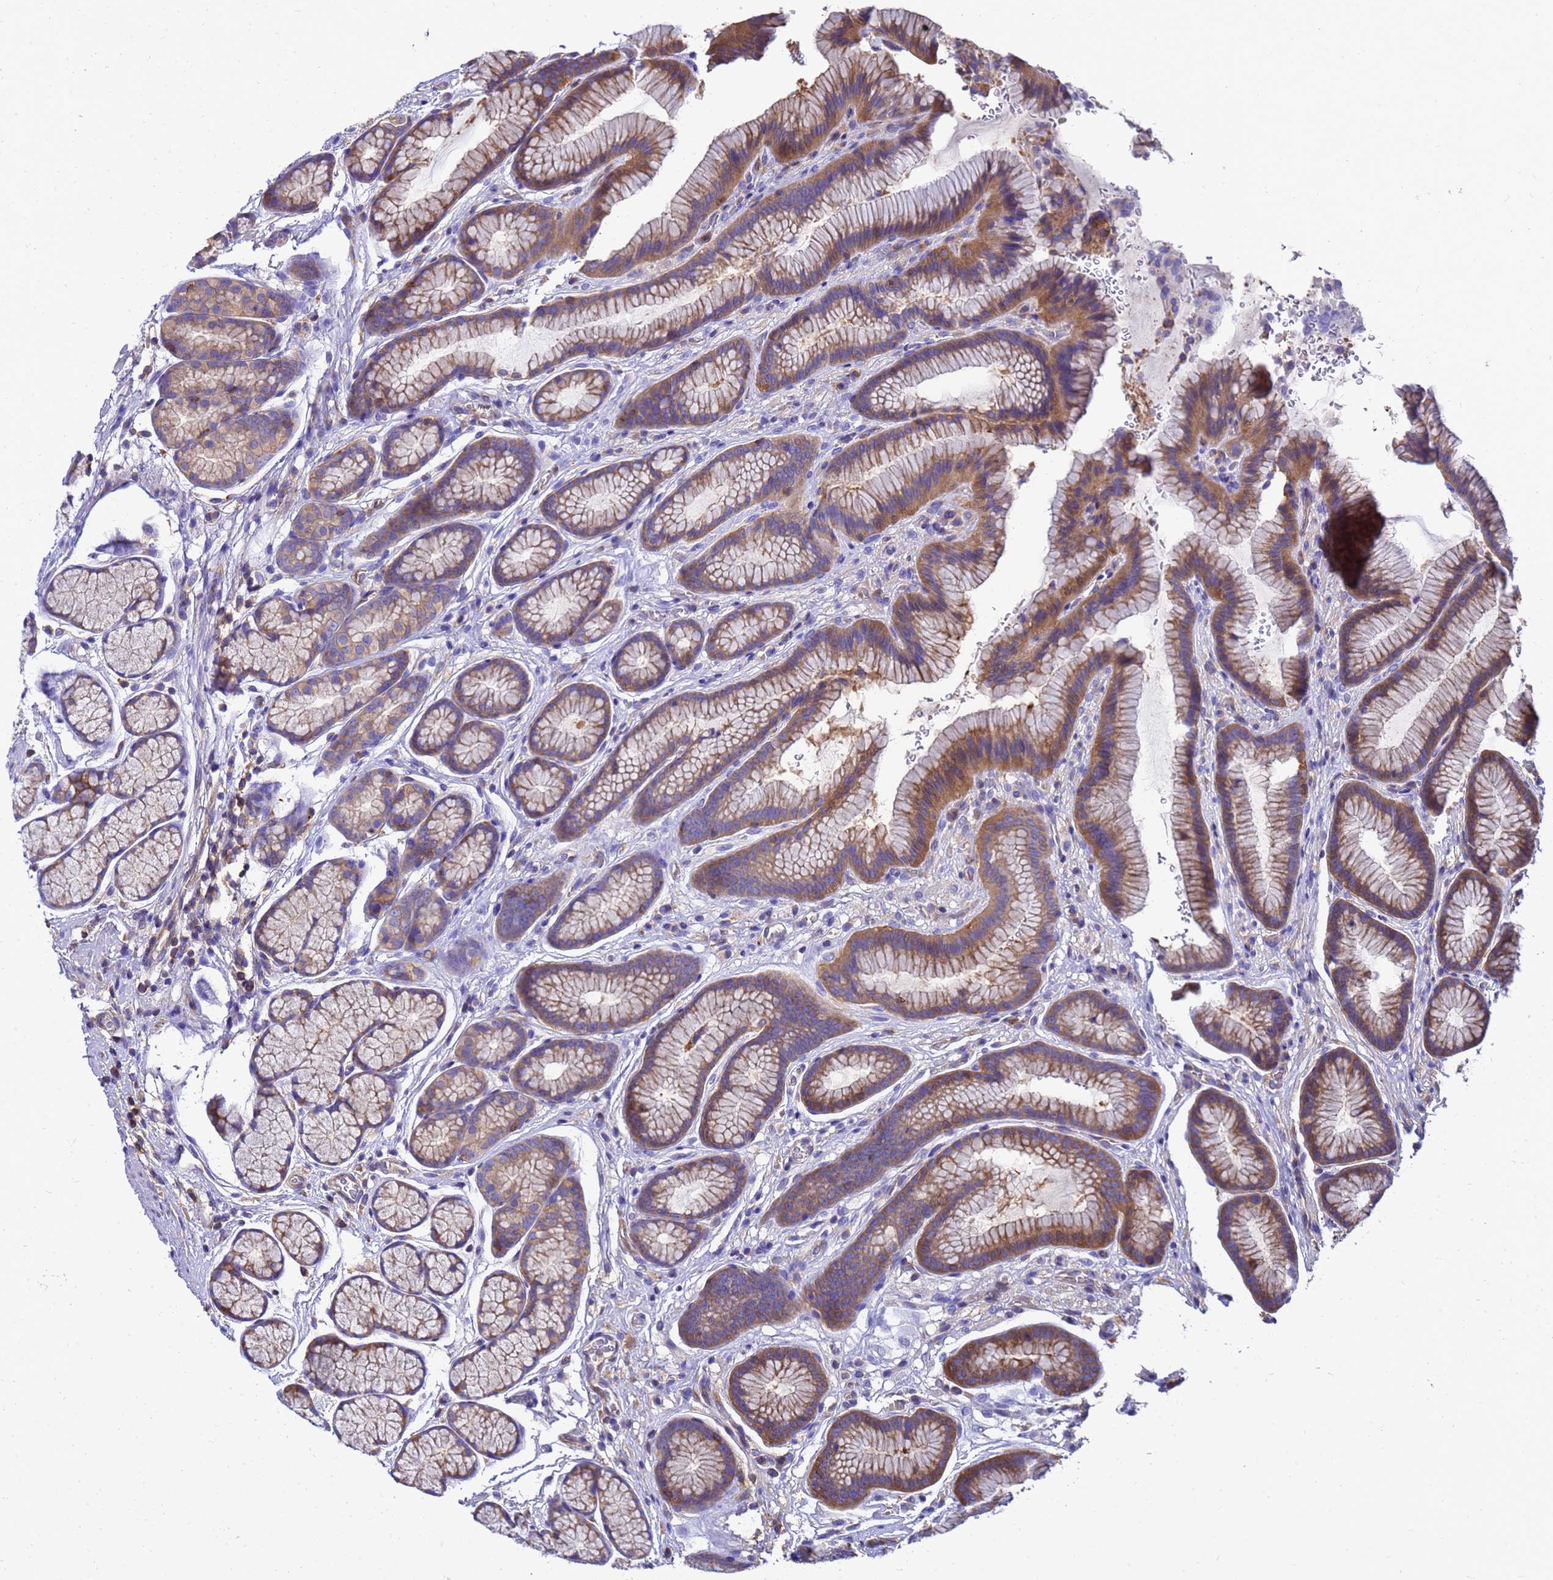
{"staining": {"intensity": "moderate", "quantity": ">75%", "location": "cytoplasmic/membranous"}, "tissue": "stomach", "cell_type": "Glandular cells", "image_type": "normal", "snomed": [{"axis": "morphology", "description": "Normal tissue, NOS"}, {"axis": "topography", "description": "Stomach"}], "caption": "Brown immunohistochemical staining in benign human stomach demonstrates moderate cytoplasmic/membranous positivity in about >75% of glandular cells.", "gene": "ZNF235", "patient": {"sex": "male", "age": 42}}